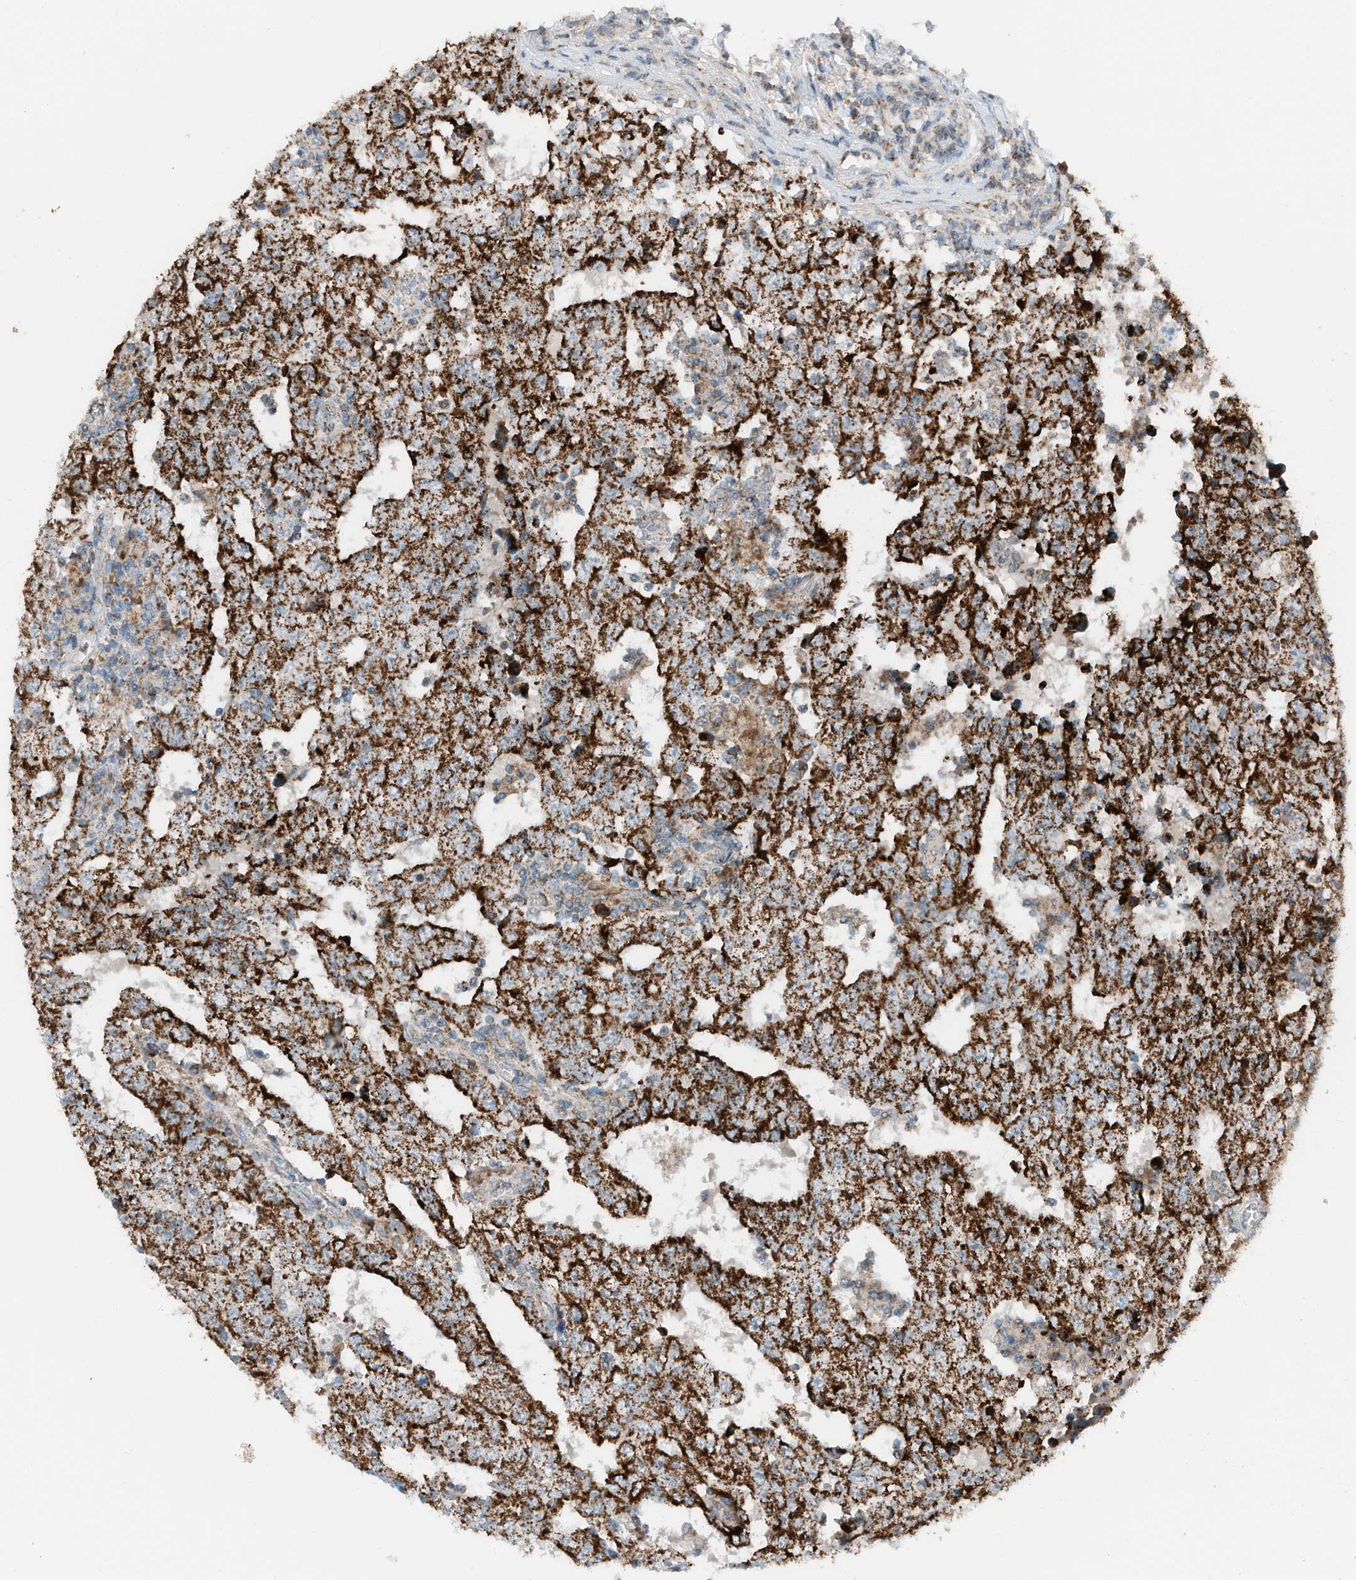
{"staining": {"intensity": "strong", "quantity": ">75%", "location": "cytoplasmic/membranous"}, "tissue": "testis cancer", "cell_type": "Tumor cells", "image_type": "cancer", "snomed": [{"axis": "morphology", "description": "Carcinoma, Embryonal, NOS"}, {"axis": "topography", "description": "Testis"}], "caption": "Testis cancer was stained to show a protein in brown. There is high levels of strong cytoplasmic/membranous staining in about >75% of tumor cells.", "gene": "RMND1", "patient": {"sex": "male", "age": 26}}